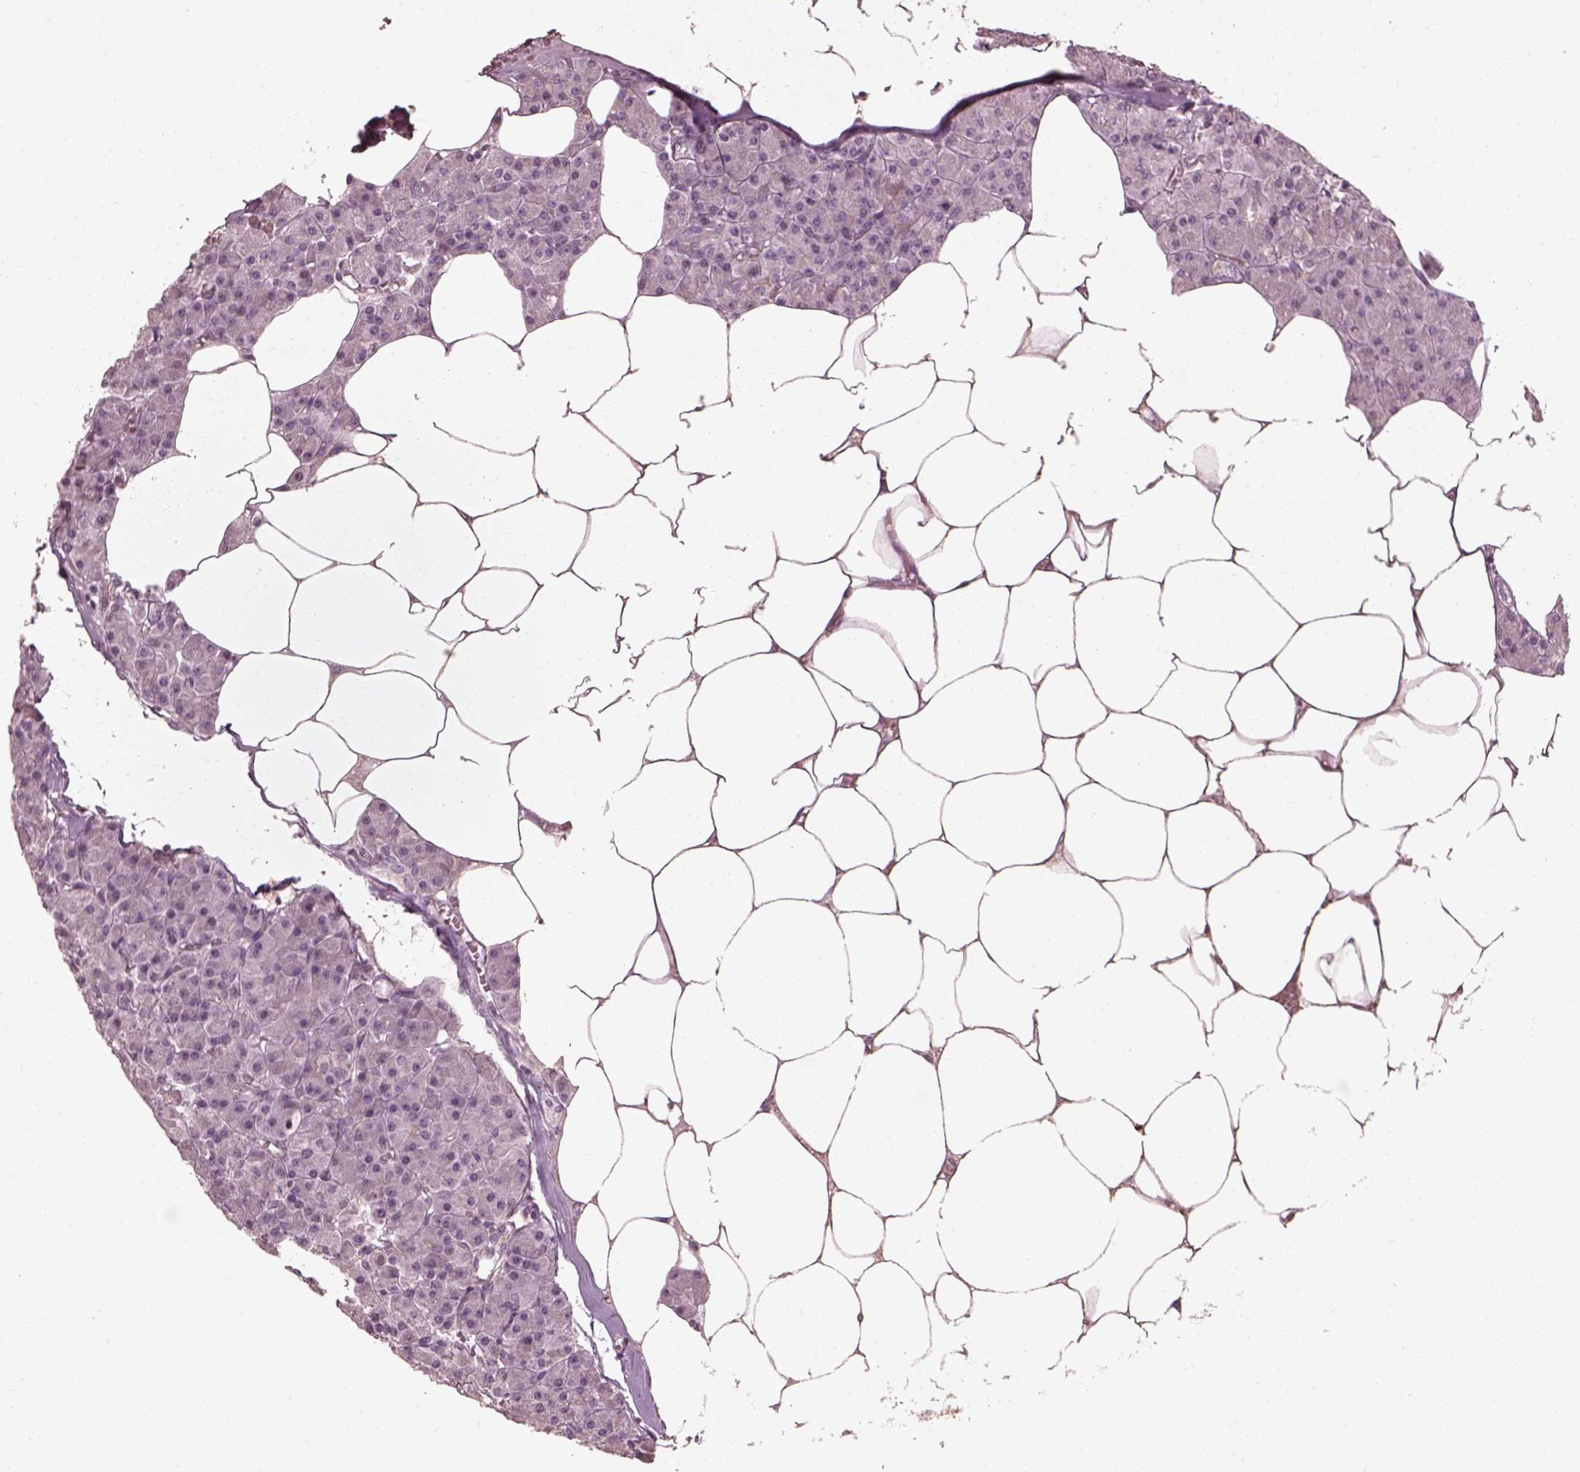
{"staining": {"intensity": "negative", "quantity": "none", "location": "none"}, "tissue": "pancreas", "cell_type": "Exocrine glandular cells", "image_type": "normal", "snomed": [{"axis": "morphology", "description": "Normal tissue, NOS"}, {"axis": "topography", "description": "Pancreas"}], "caption": "A photomicrograph of pancreas stained for a protein exhibits no brown staining in exocrine glandular cells. Brightfield microscopy of immunohistochemistry stained with DAB (3,3'-diaminobenzidine) (brown) and hematoxylin (blue), captured at high magnification.", "gene": "EFEMP1", "patient": {"sex": "female", "age": 45}}